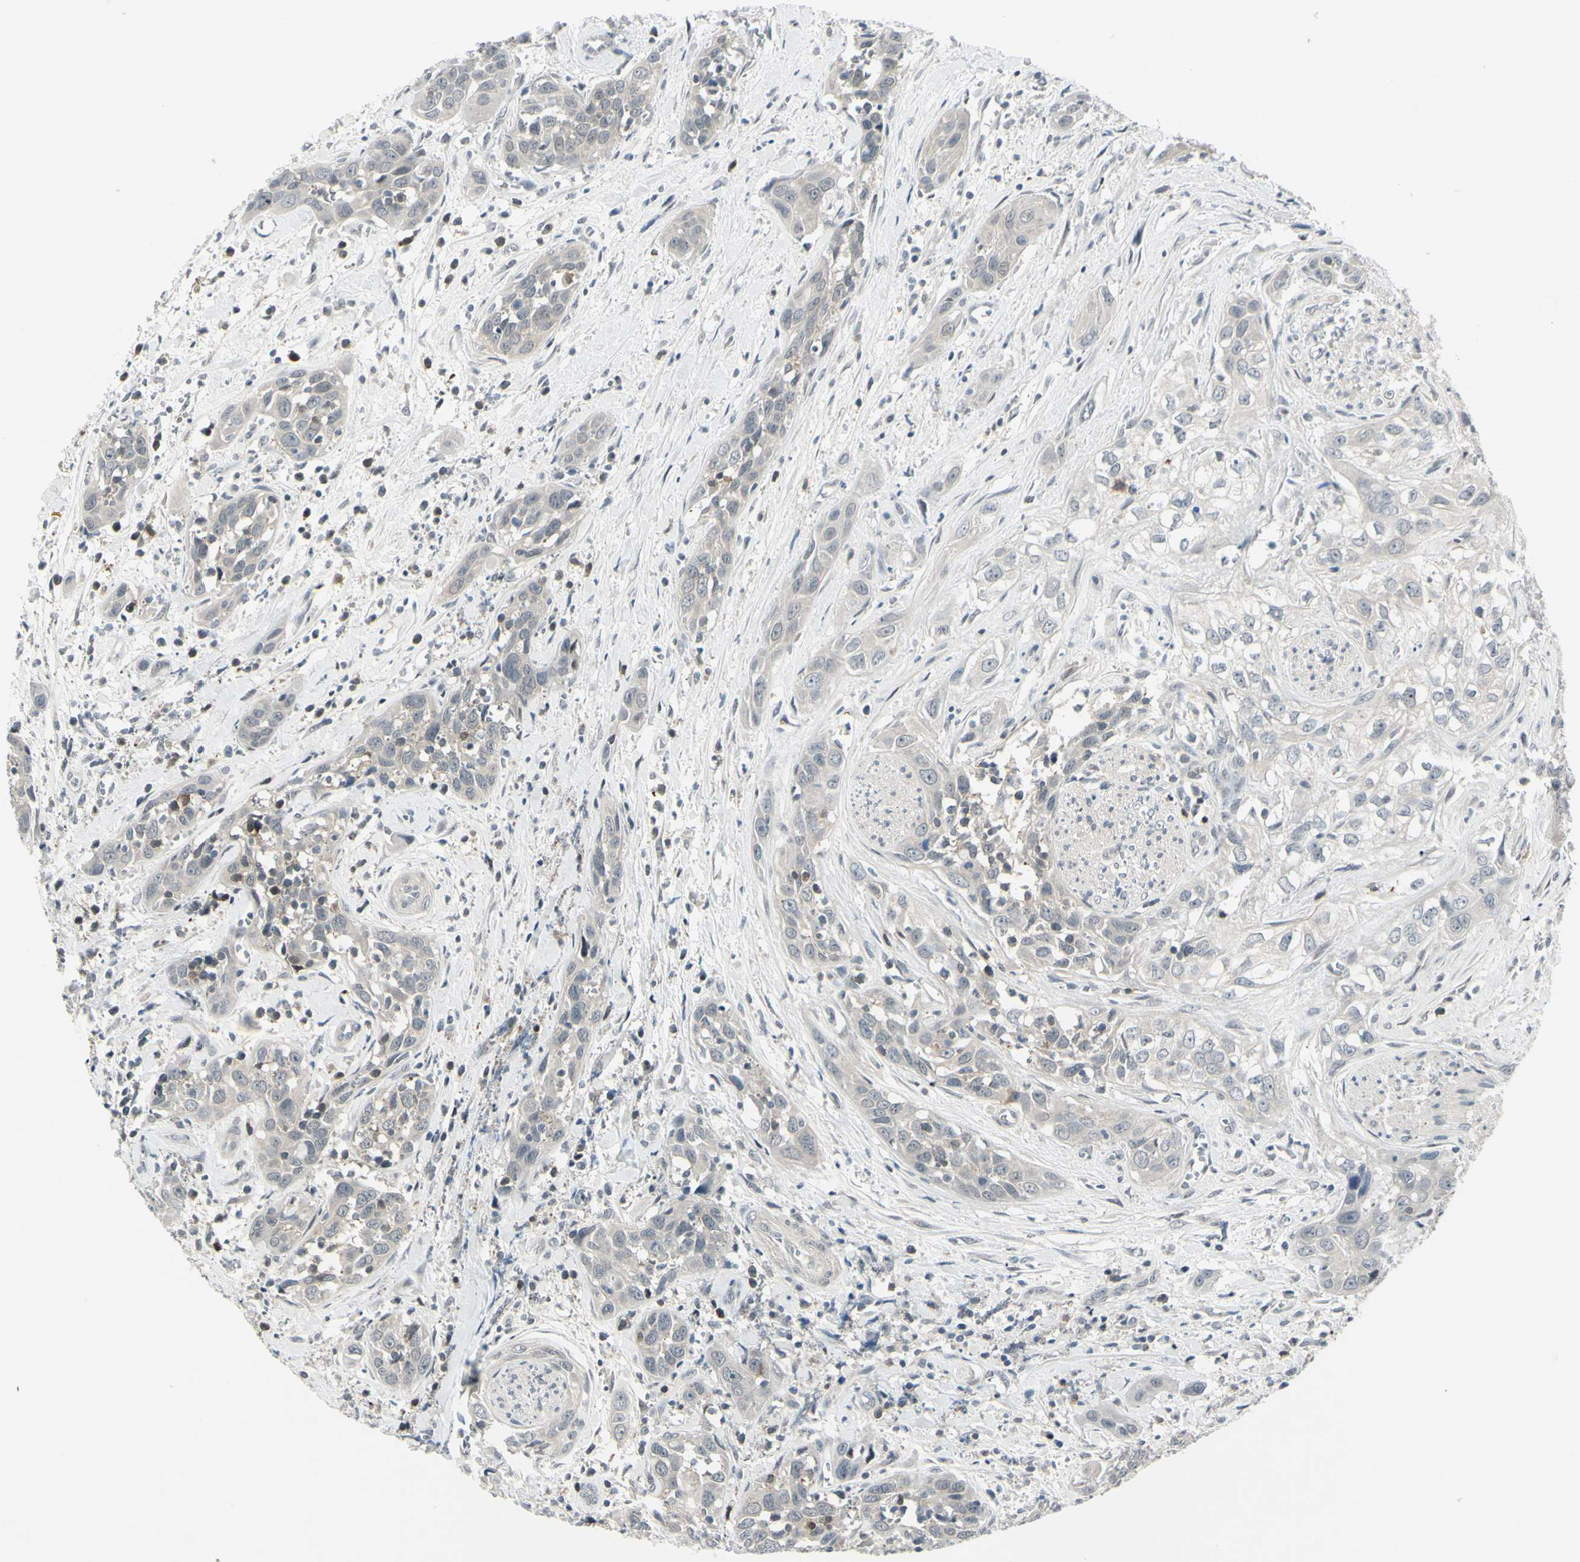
{"staining": {"intensity": "negative", "quantity": "none", "location": "none"}, "tissue": "head and neck cancer", "cell_type": "Tumor cells", "image_type": "cancer", "snomed": [{"axis": "morphology", "description": "Squamous cell carcinoma, NOS"}, {"axis": "topography", "description": "Oral tissue"}, {"axis": "topography", "description": "Head-Neck"}], "caption": "Immunohistochemistry (IHC) histopathology image of neoplastic tissue: human squamous cell carcinoma (head and neck) stained with DAB (3,3'-diaminobenzidine) shows no significant protein staining in tumor cells.", "gene": "ETNK1", "patient": {"sex": "female", "age": 50}}